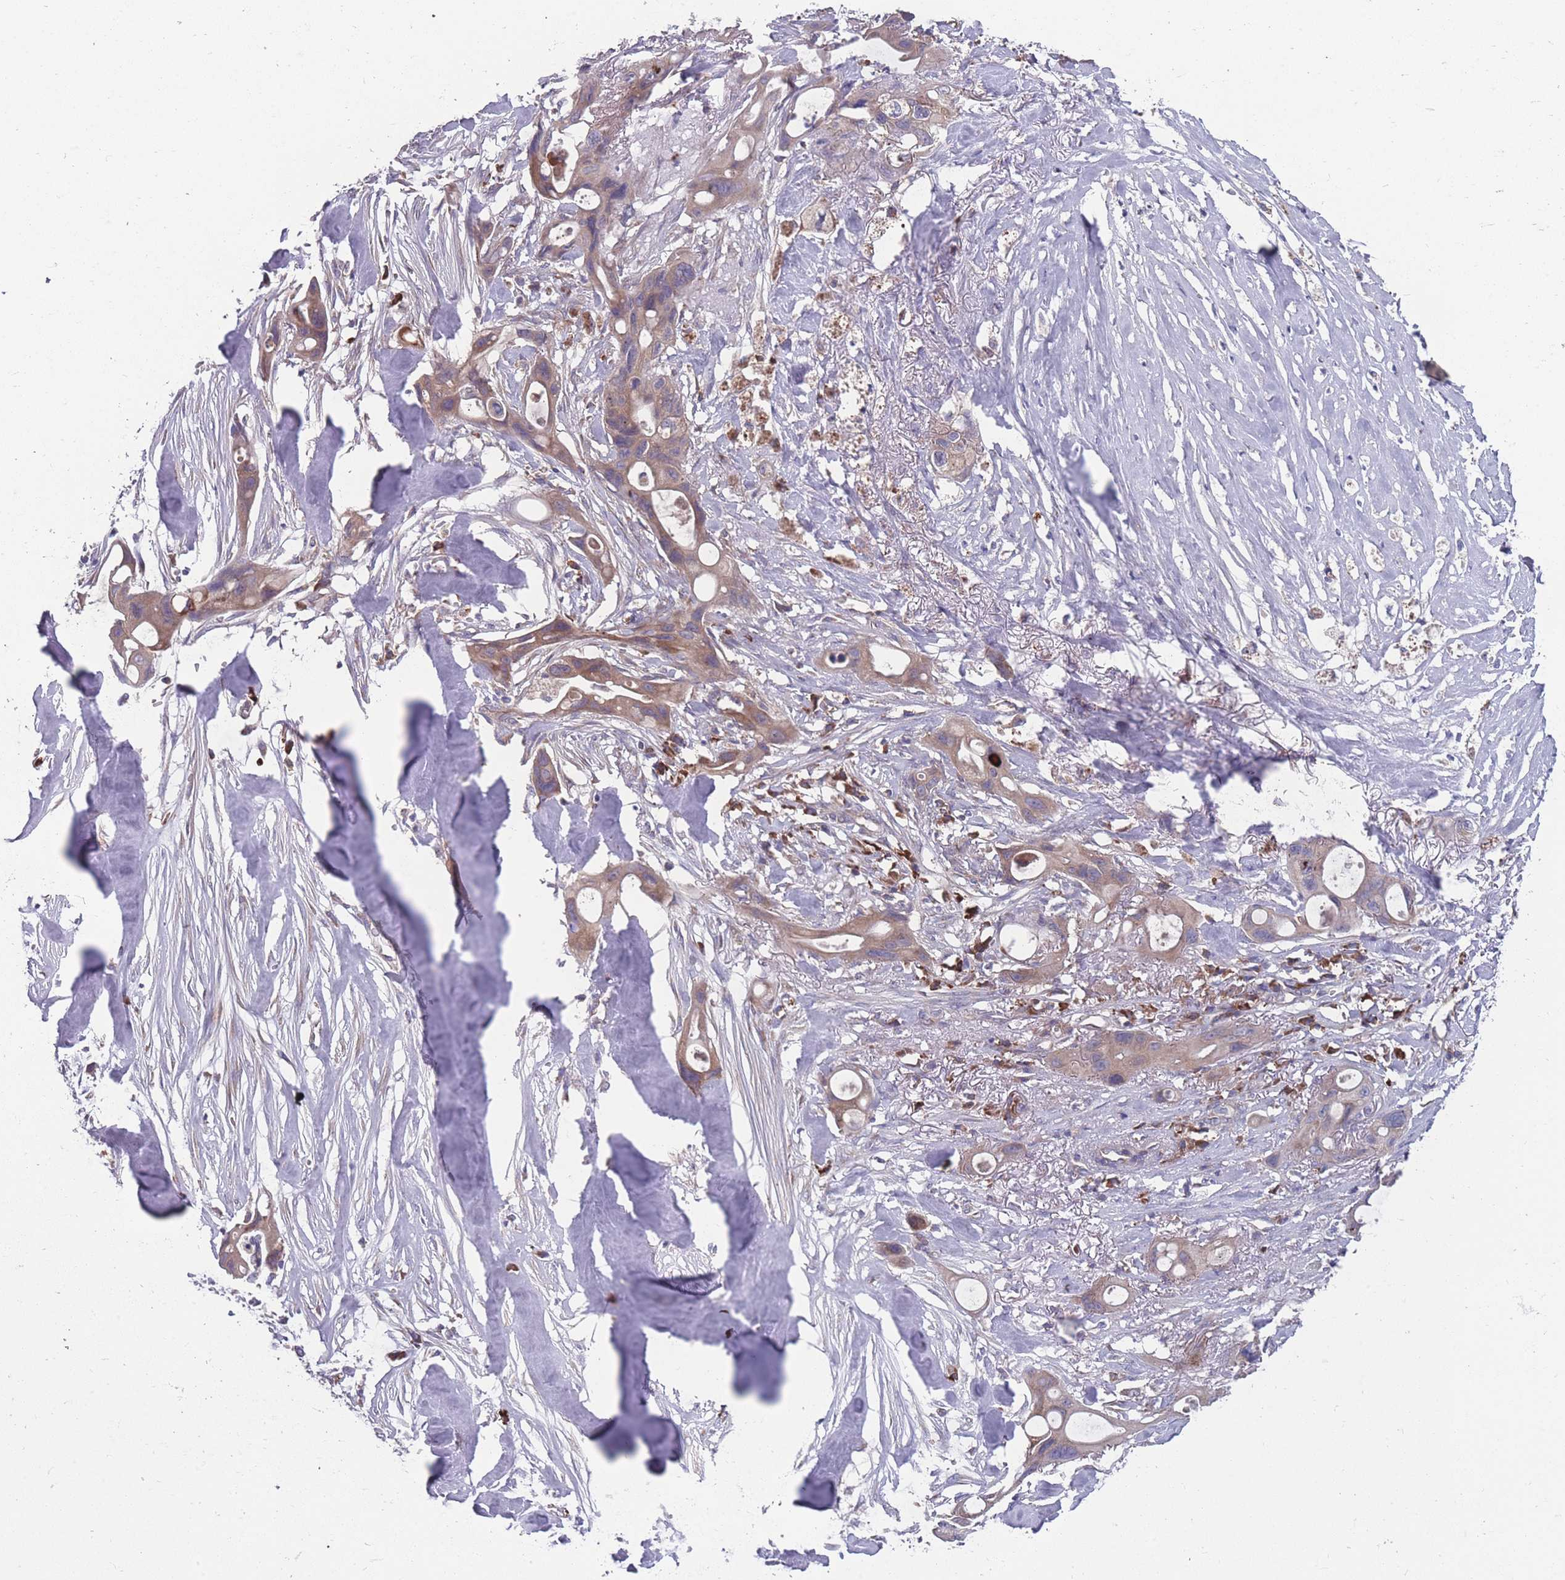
{"staining": {"intensity": "moderate", "quantity": ">75%", "location": "cytoplasmic/membranous"}, "tissue": "ovarian cancer", "cell_type": "Tumor cells", "image_type": "cancer", "snomed": [{"axis": "morphology", "description": "Cystadenocarcinoma, mucinous, NOS"}, {"axis": "topography", "description": "Ovary"}], "caption": "Immunohistochemical staining of ovarian cancer reveals medium levels of moderate cytoplasmic/membranous protein staining in about >75% of tumor cells. The staining was performed using DAB (3,3'-diaminobenzidine), with brown indicating positive protein expression. Nuclei are stained blue with hematoxylin.", "gene": "STIM2", "patient": {"sex": "female", "age": 70}}